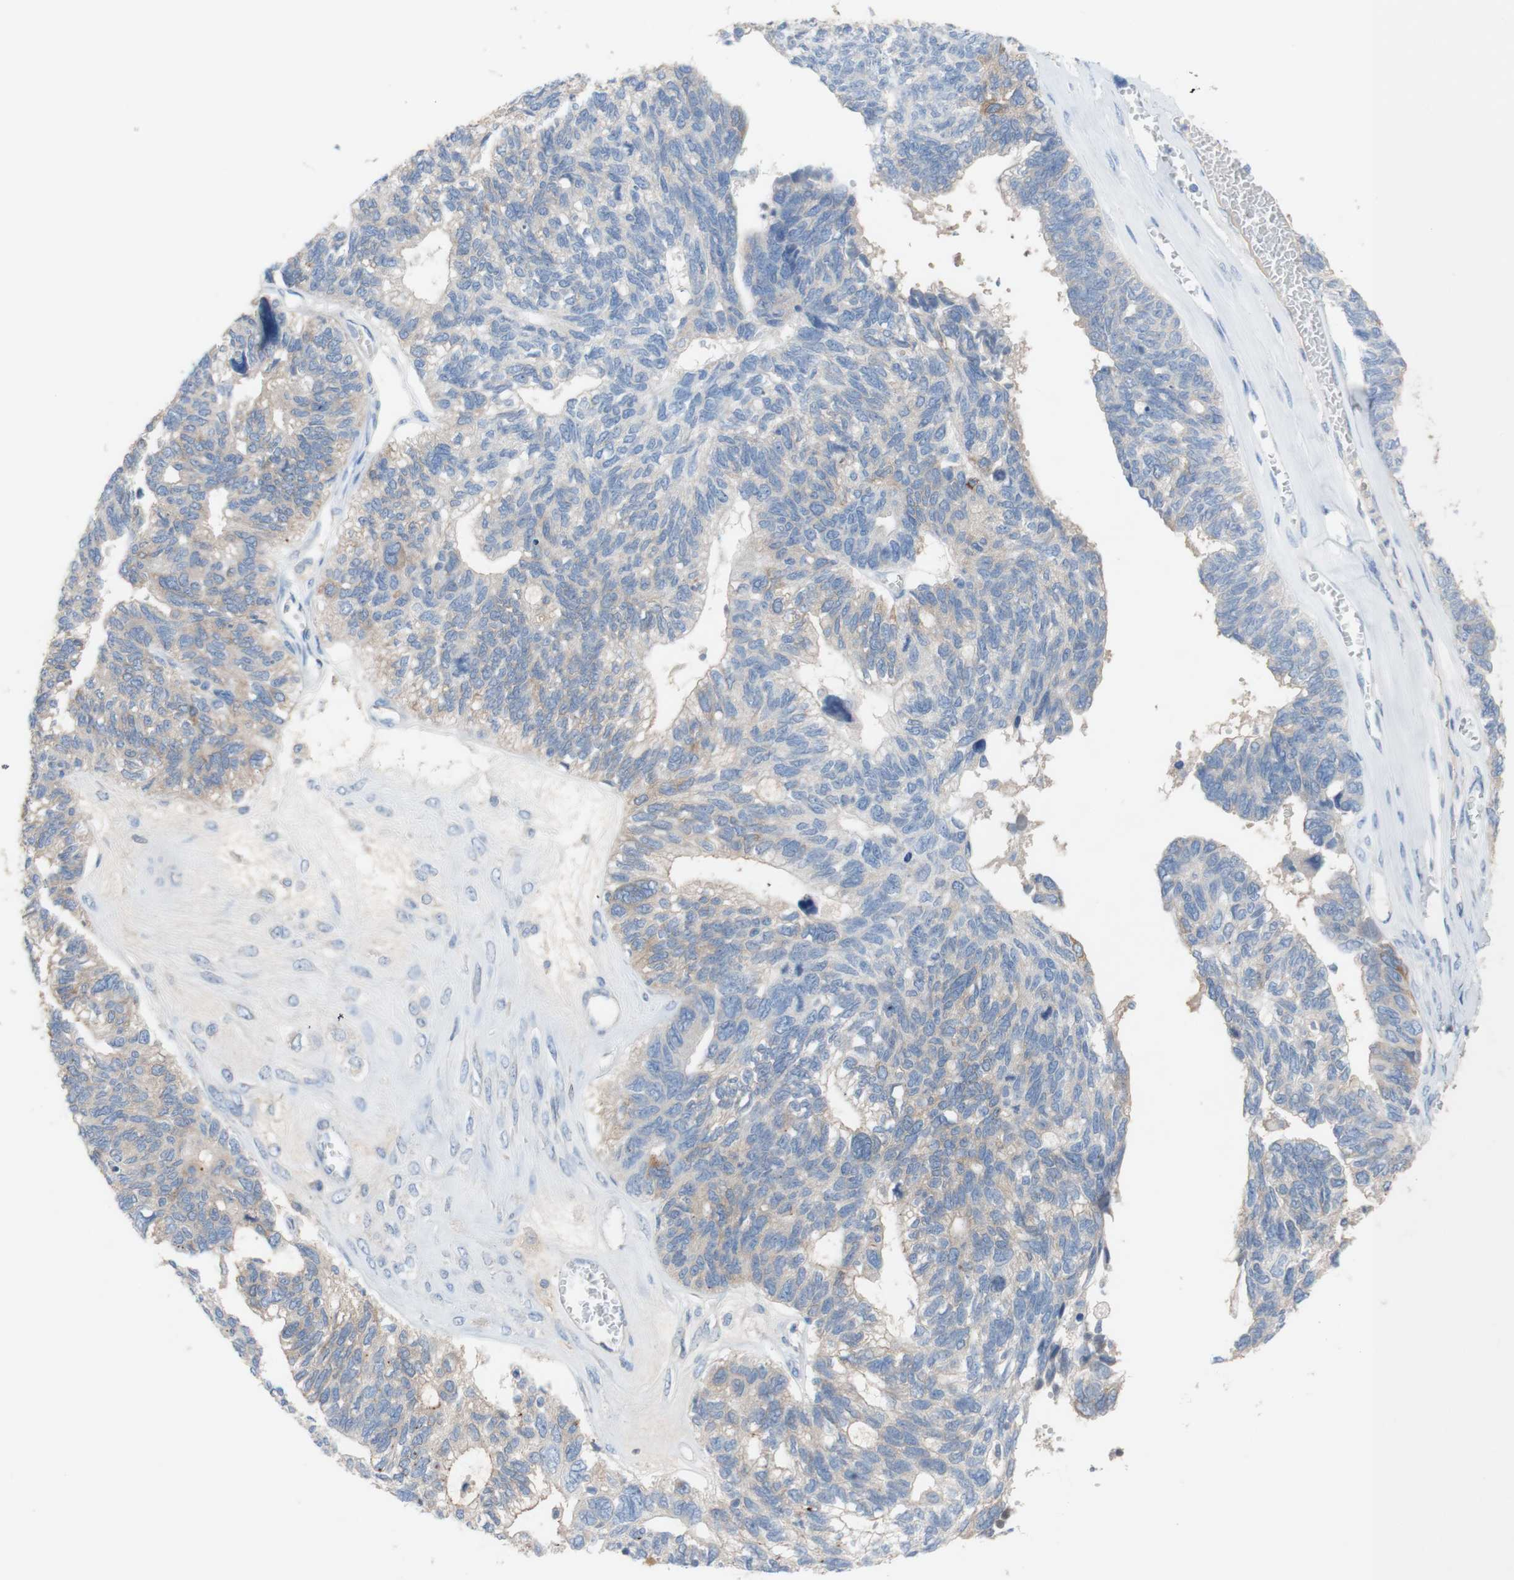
{"staining": {"intensity": "moderate", "quantity": "<25%", "location": "cytoplasmic/membranous"}, "tissue": "ovarian cancer", "cell_type": "Tumor cells", "image_type": "cancer", "snomed": [{"axis": "morphology", "description": "Cystadenocarcinoma, serous, NOS"}, {"axis": "topography", "description": "Ovary"}], "caption": "Approximately <25% of tumor cells in ovarian cancer (serous cystadenocarcinoma) reveal moderate cytoplasmic/membranous protein expression as visualized by brown immunohistochemical staining.", "gene": "PACSIN1", "patient": {"sex": "female", "age": 79}}